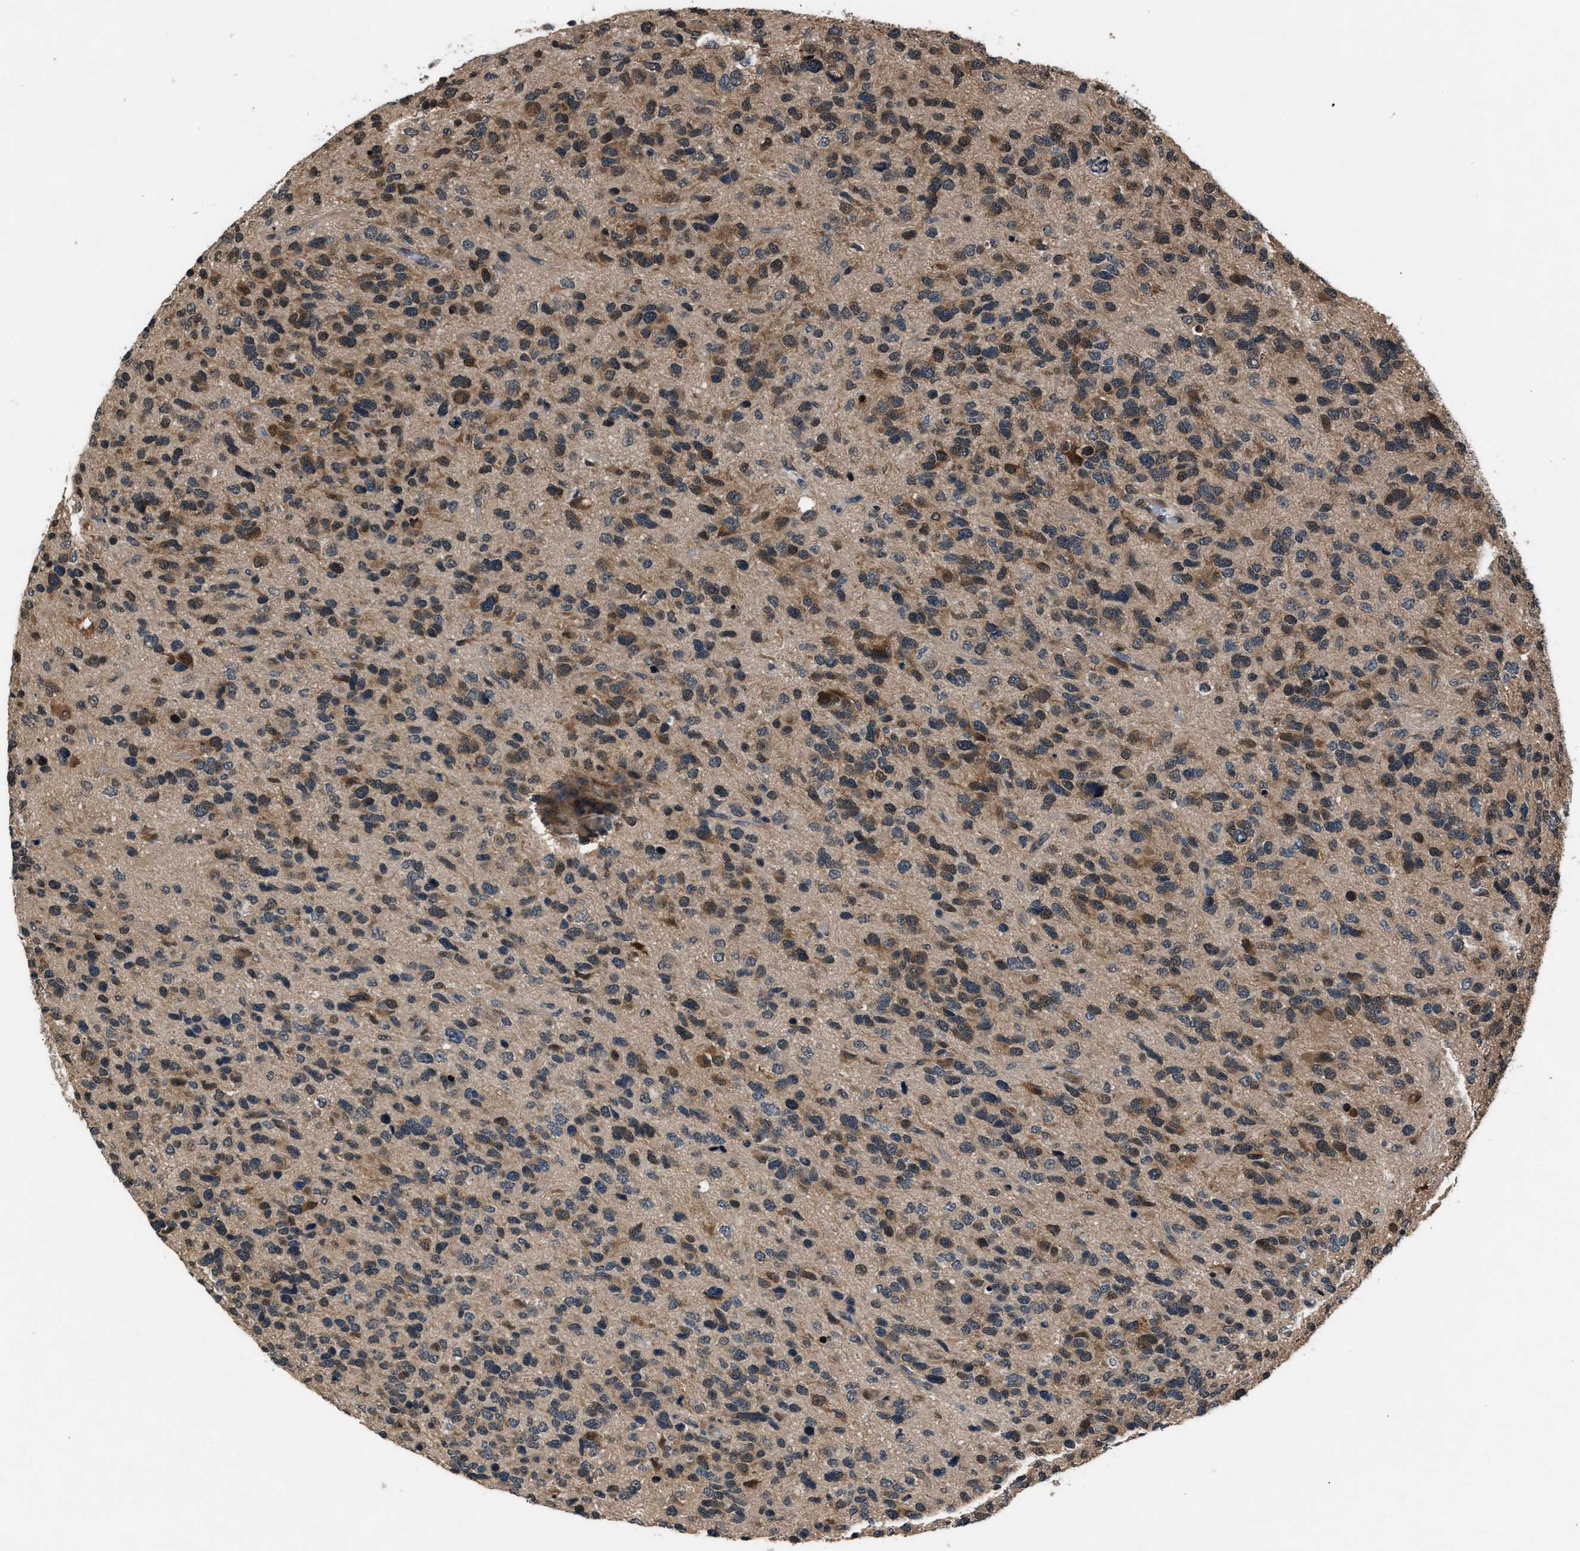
{"staining": {"intensity": "weak", "quantity": "25%-75%", "location": "cytoplasmic/membranous"}, "tissue": "glioma", "cell_type": "Tumor cells", "image_type": "cancer", "snomed": [{"axis": "morphology", "description": "Glioma, malignant, High grade"}, {"axis": "topography", "description": "Brain"}], "caption": "Glioma stained with IHC demonstrates weak cytoplasmic/membranous positivity in about 25%-75% of tumor cells. (Stains: DAB (3,3'-diaminobenzidine) in brown, nuclei in blue, Microscopy: brightfield microscopy at high magnification).", "gene": "TP53I3", "patient": {"sex": "female", "age": 58}}